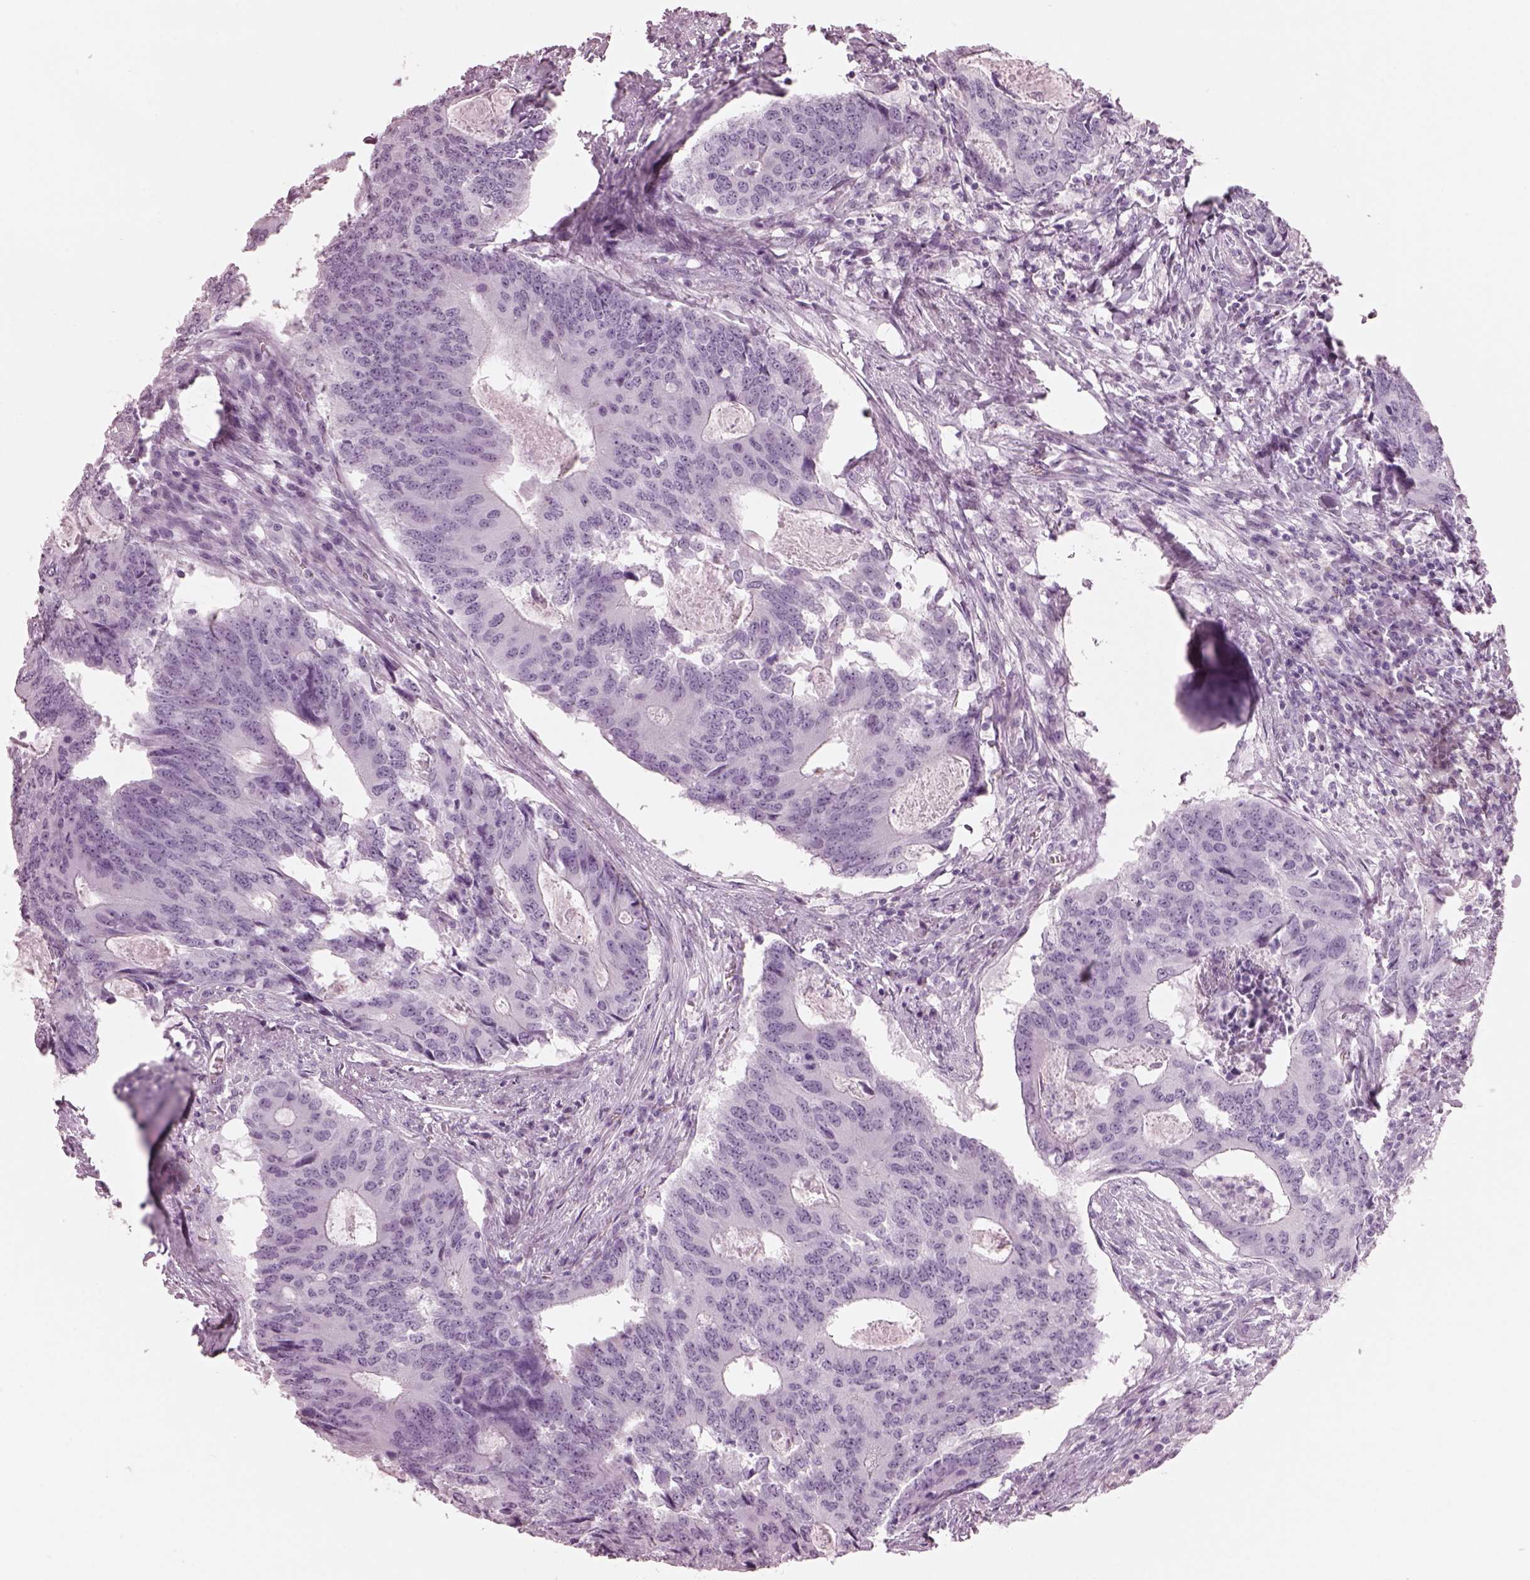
{"staining": {"intensity": "negative", "quantity": "none", "location": "none"}, "tissue": "colorectal cancer", "cell_type": "Tumor cells", "image_type": "cancer", "snomed": [{"axis": "morphology", "description": "Adenocarcinoma, NOS"}, {"axis": "topography", "description": "Colon"}], "caption": "Immunohistochemistry image of human colorectal cancer (adenocarcinoma) stained for a protein (brown), which shows no staining in tumor cells. (Stains: DAB (3,3'-diaminobenzidine) immunohistochemistry (IHC) with hematoxylin counter stain, Microscopy: brightfield microscopy at high magnification).", "gene": "HYDIN", "patient": {"sex": "male", "age": 67}}